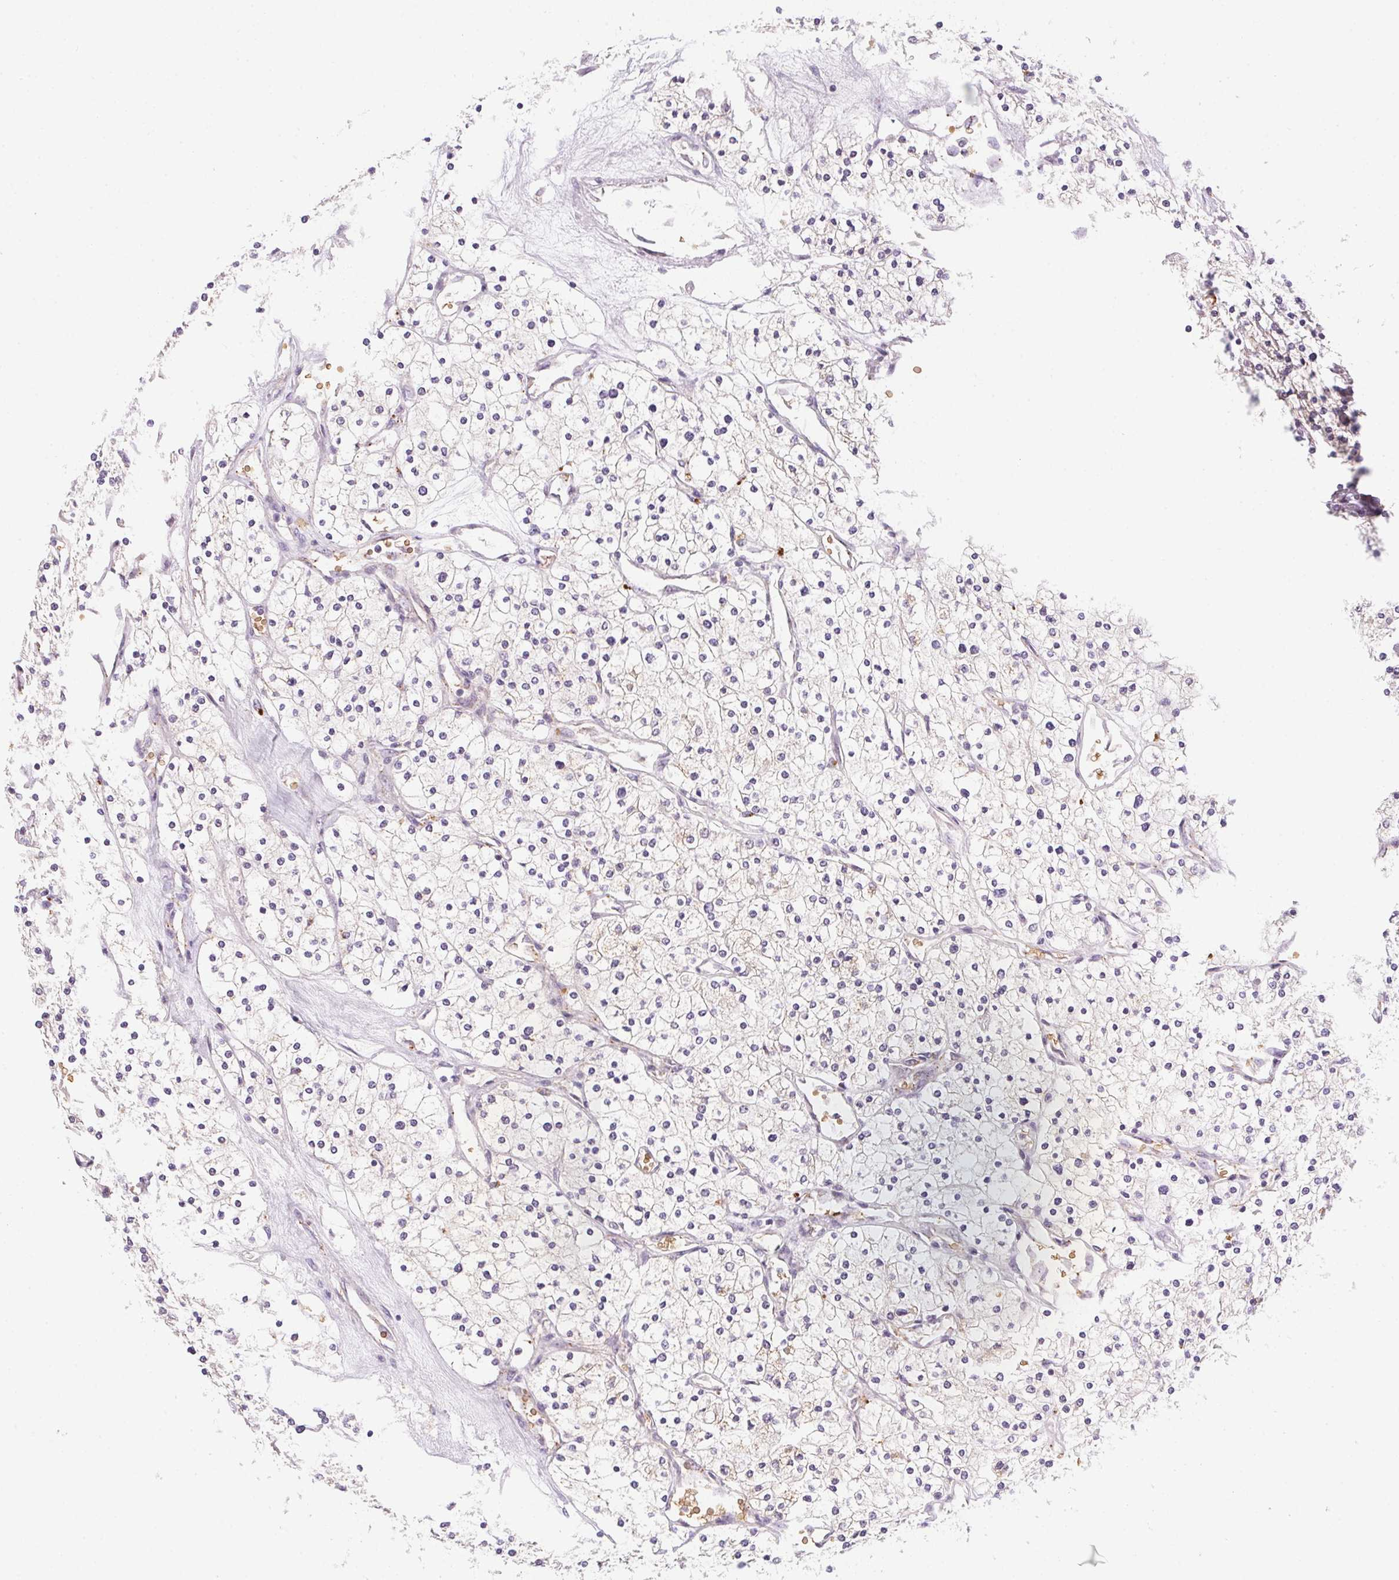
{"staining": {"intensity": "negative", "quantity": "none", "location": "none"}, "tissue": "renal cancer", "cell_type": "Tumor cells", "image_type": "cancer", "snomed": [{"axis": "morphology", "description": "Adenocarcinoma, NOS"}, {"axis": "topography", "description": "Kidney"}], "caption": "Immunohistochemical staining of human adenocarcinoma (renal) reveals no significant expression in tumor cells.", "gene": "METTL13", "patient": {"sex": "male", "age": 80}}